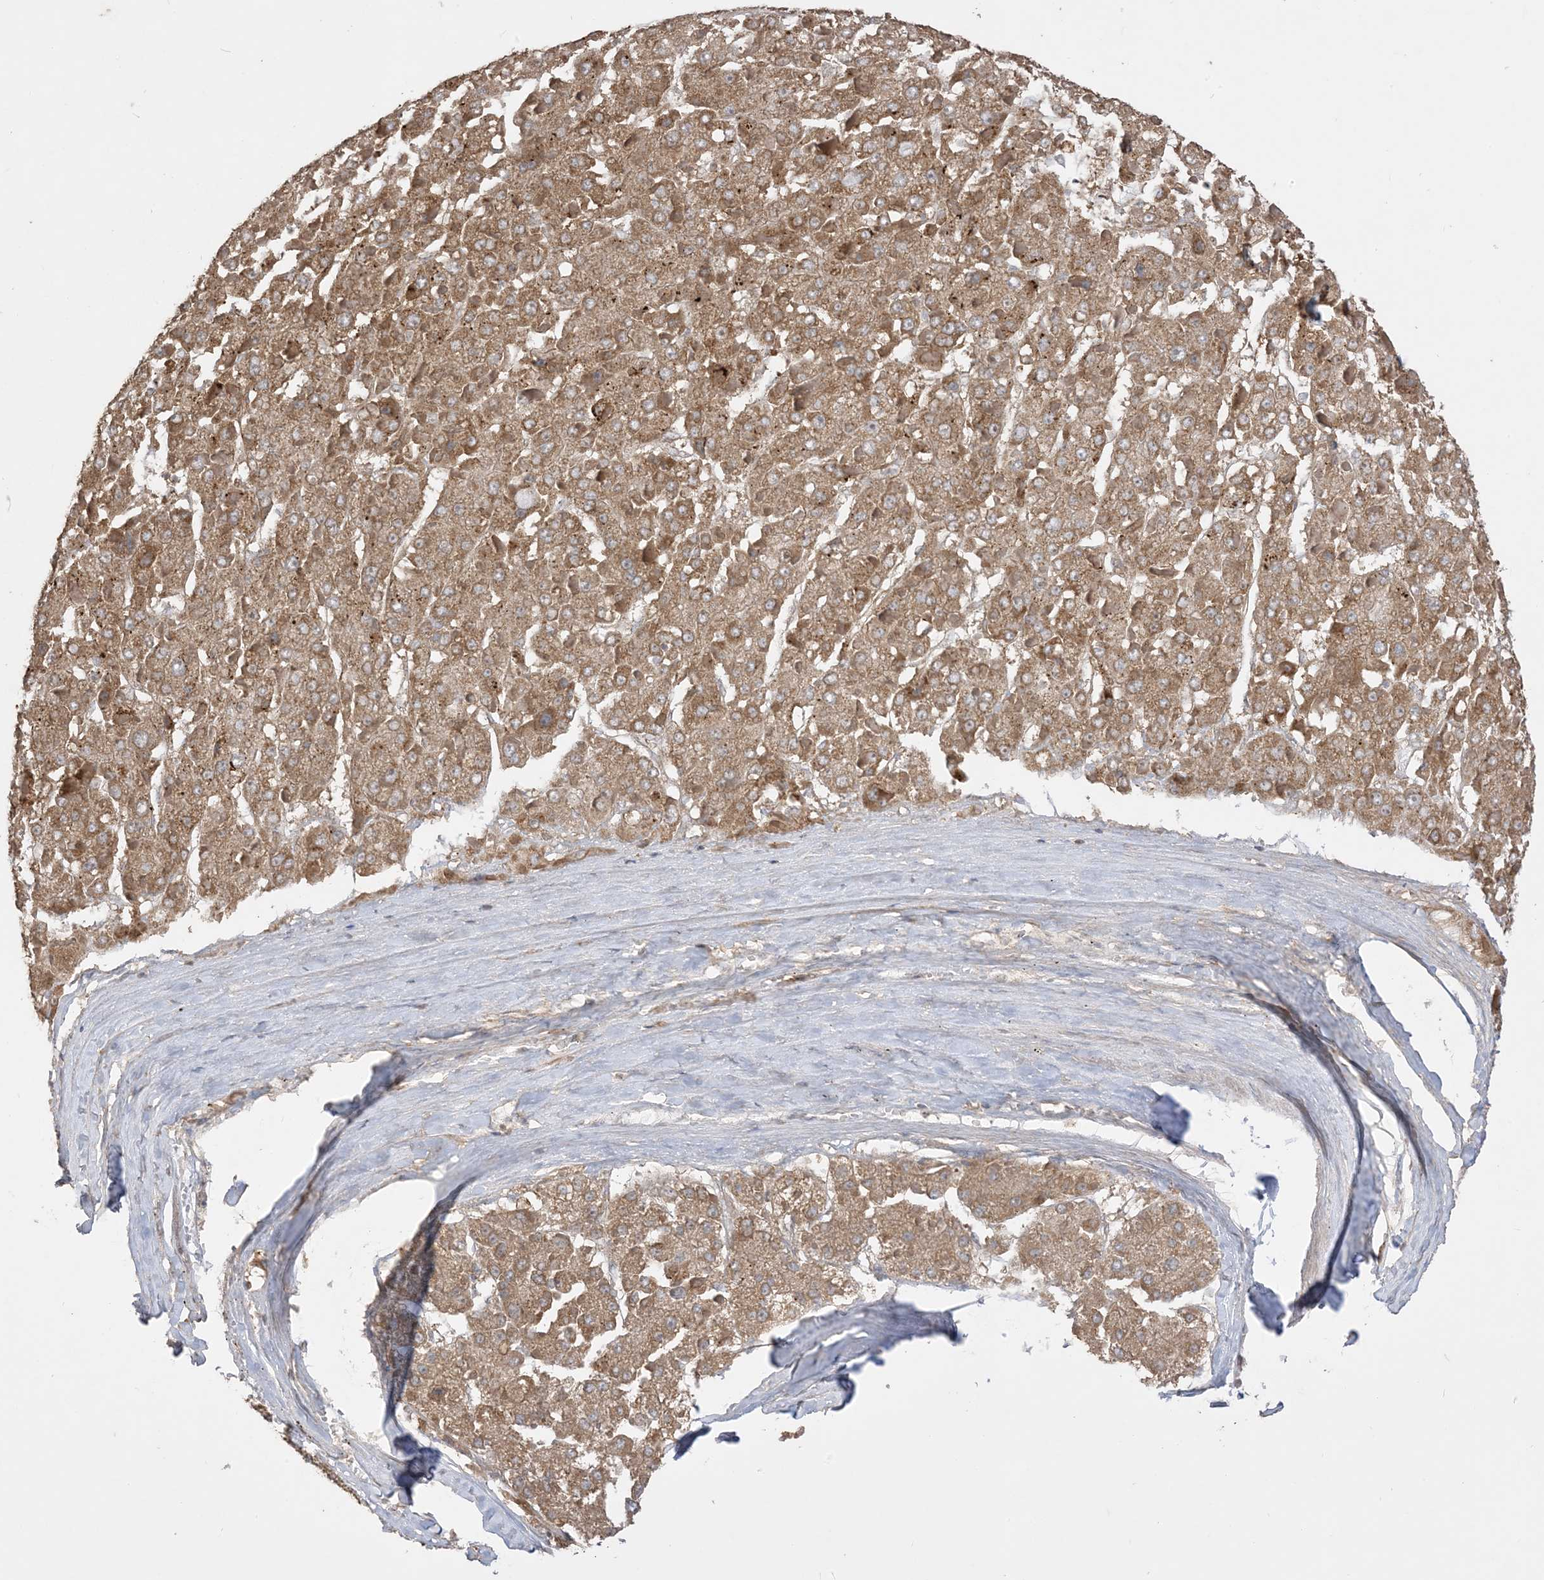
{"staining": {"intensity": "strong", "quantity": ">75%", "location": "cytoplasmic/membranous"}, "tissue": "liver cancer", "cell_type": "Tumor cells", "image_type": "cancer", "snomed": [{"axis": "morphology", "description": "Carcinoma, Hepatocellular, NOS"}, {"axis": "topography", "description": "Liver"}], "caption": "Hepatocellular carcinoma (liver) stained with a protein marker displays strong staining in tumor cells.", "gene": "SIRT3", "patient": {"sex": "female", "age": 73}}